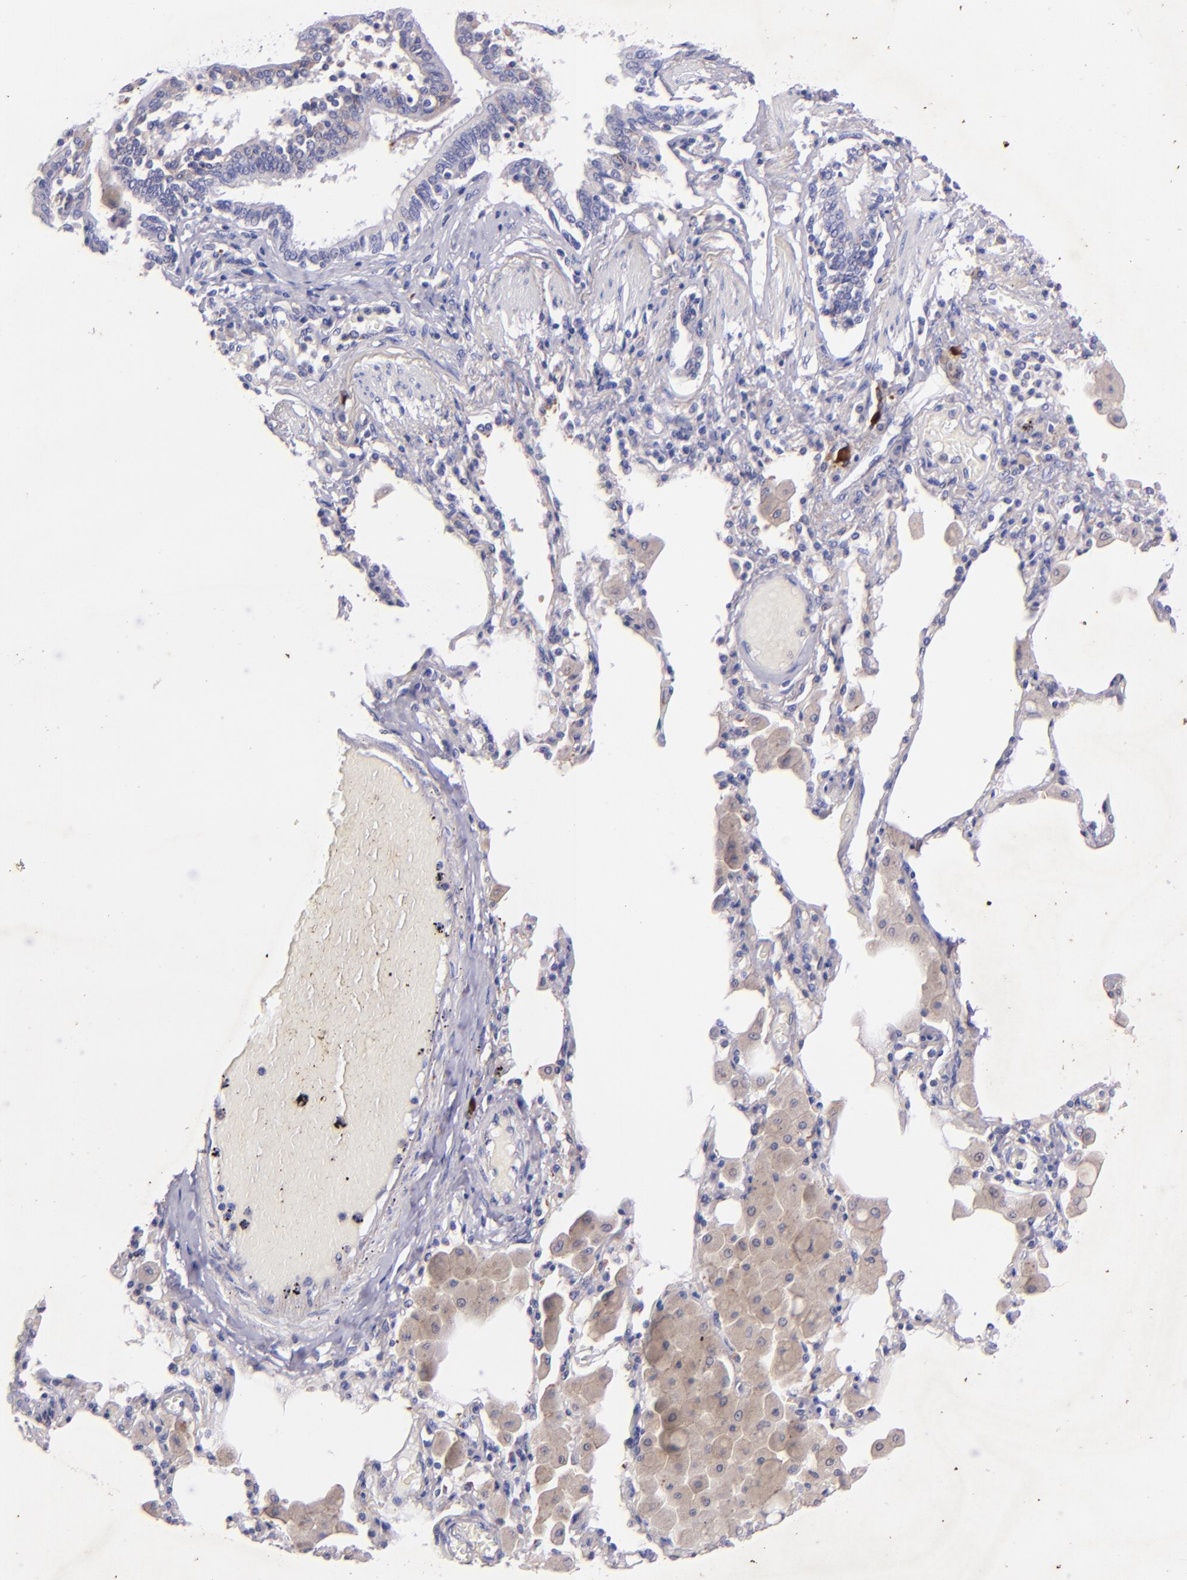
{"staining": {"intensity": "moderate", "quantity": "<25%", "location": "cytoplasmic/membranous"}, "tissue": "bronchus", "cell_type": "Respiratory epithelial cells", "image_type": "normal", "snomed": [{"axis": "morphology", "description": "Normal tissue, NOS"}, {"axis": "morphology", "description": "Squamous cell carcinoma, NOS"}, {"axis": "topography", "description": "Bronchus"}, {"axis": "topography", "description": "Lung"}], "caption": "Immunohistochemical staining of benign bronchus shows low levels of moderate cytoplasmic/membranous staining in about <25% of respiratory epithelial cells. The protein of interest is shown in brown color, while the nuclei are stained blue.", "gene": "RET", "patient": {"sex": "female", "age": 47}}